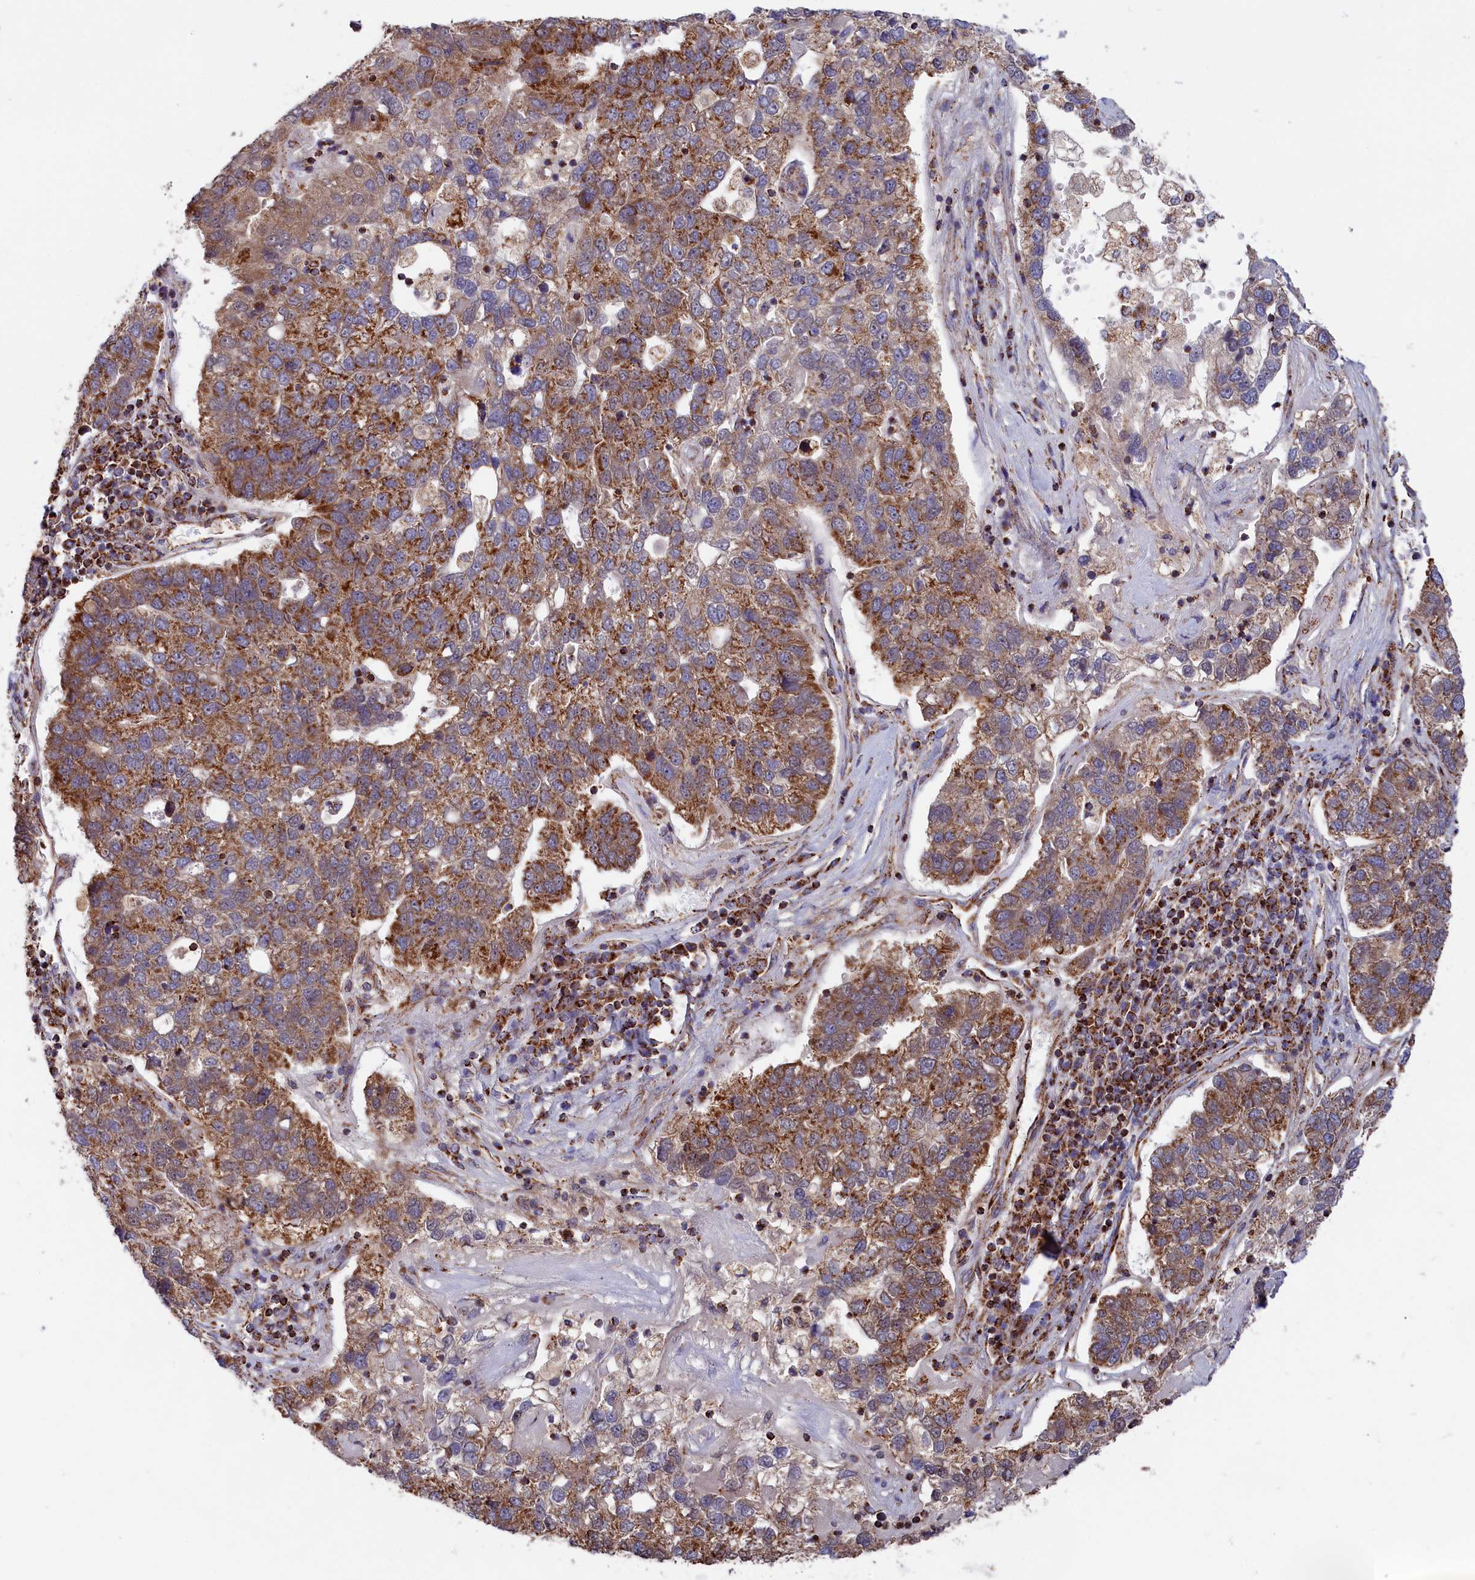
{"staining": {"intensity": "moderate", "quantity": ">75%", "location": "cytoplasmic/membranous"}, "tissue": "pancreatic cancer", "cell_type": "Tumor cells", "image_type": "cancer", "snomed": [{"axis": "morphology", "description": "Adenocarcinoma, NOS"}, {"axis": "topography", "description": "Pancreas"}], "caption": "Pancreatic adenocarcinoma stained with a brown dye exhibits moderate cytoplasmic/membranous positive expression in about >75% of tumor cells.", "gene": "MACROD1", "patient": {"sex": "female", "age": 61}}